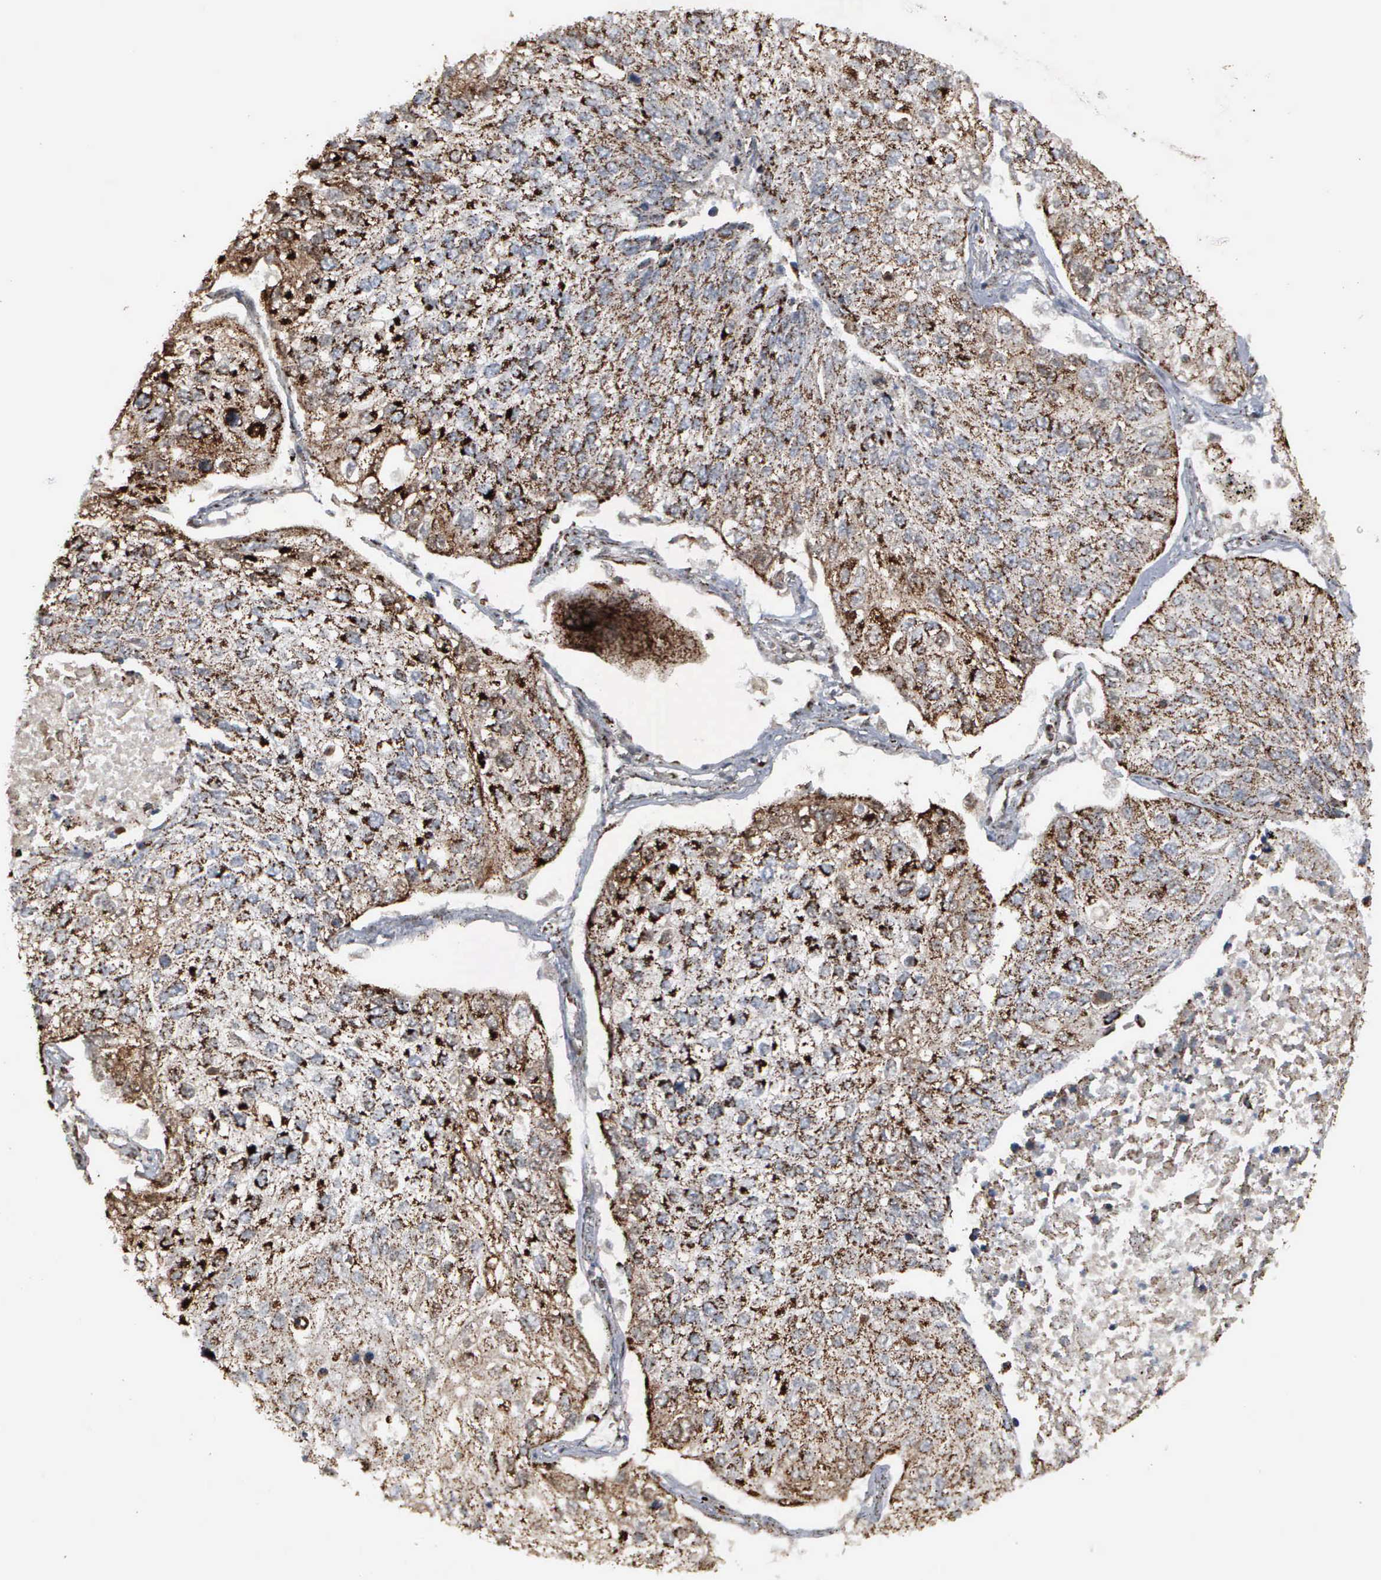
{"staining": {"intensity": "strong", "quantity": ">75%", "location": "cytoplasmic/membranous"}, "tissue": "lung cancer", "cell_type": "Tumor cells", "image_type": "cancer", "snomed": [{"axis": "morphology", "description": "Squamous cell carcinoma, NOS"}, {"axis": "topography", "description": "Lung"}], "caption": "IHC of human lung cancer (squamous cell carcinoma) exhibits high levels of strong cytoplasmic/membranous positivity in approximately >75% of tumor cells.", "gene": "HSPA9", "patient": {"sex": "male", "age": 75}}